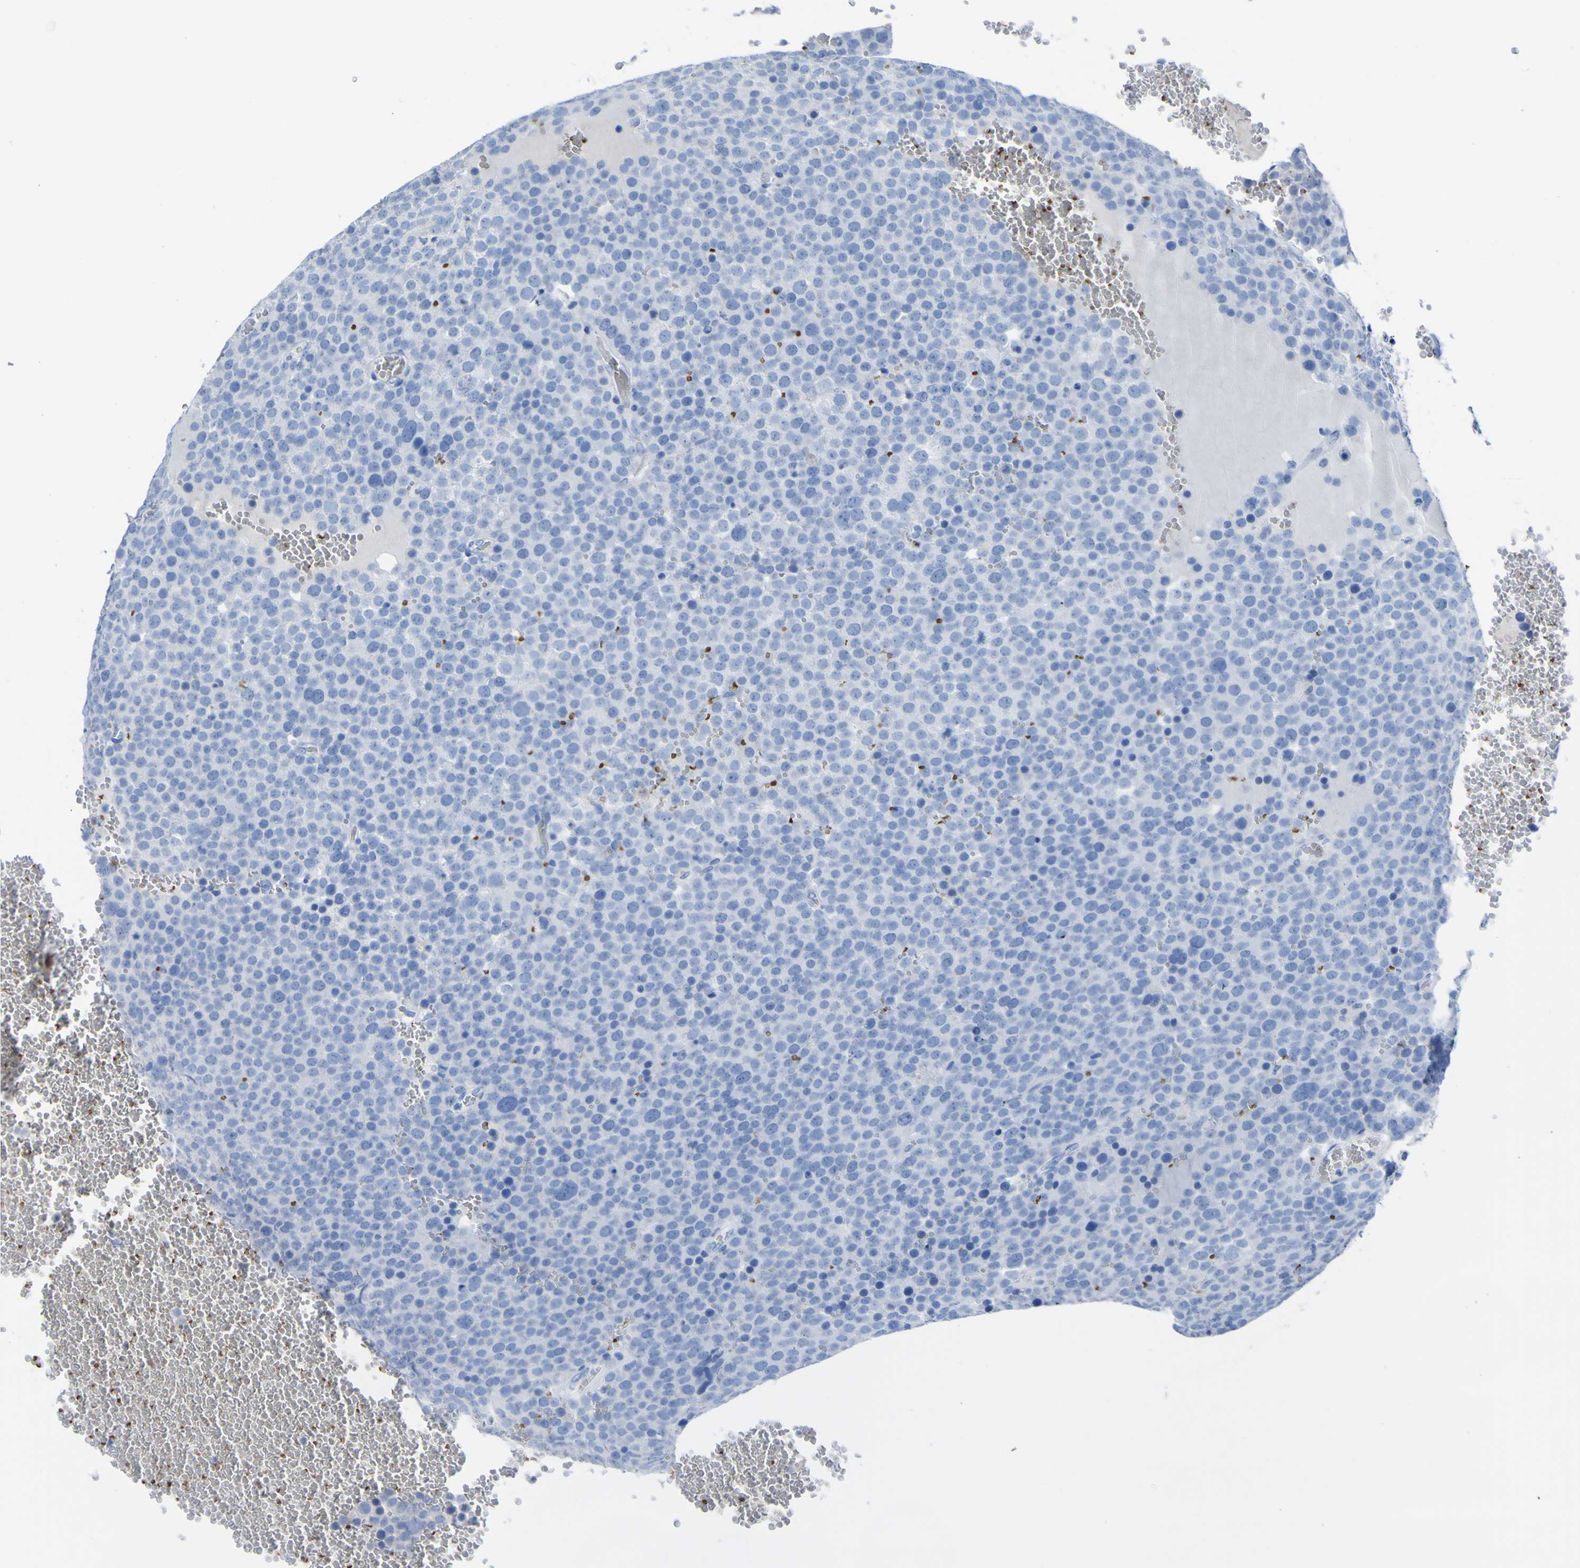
{"staining": {"intensity": "negative", "quantity": "none", "location": "none"}, "tissue": "testis cancer", "cell_type": "Tumor cells", "image_type": "cancer", "snomed": [{"axis": "morphology", "description": "Seminoma, NOS"}, {"axis": "topography", "description": "Testis"}], "caption": "The immunohistochemistry (IHC) photomicrograph has no significant positivity in tumor cells of testis seminoma tissue.", "gene": "GCM1", "patient": {"sex": "male", "age": 71}}